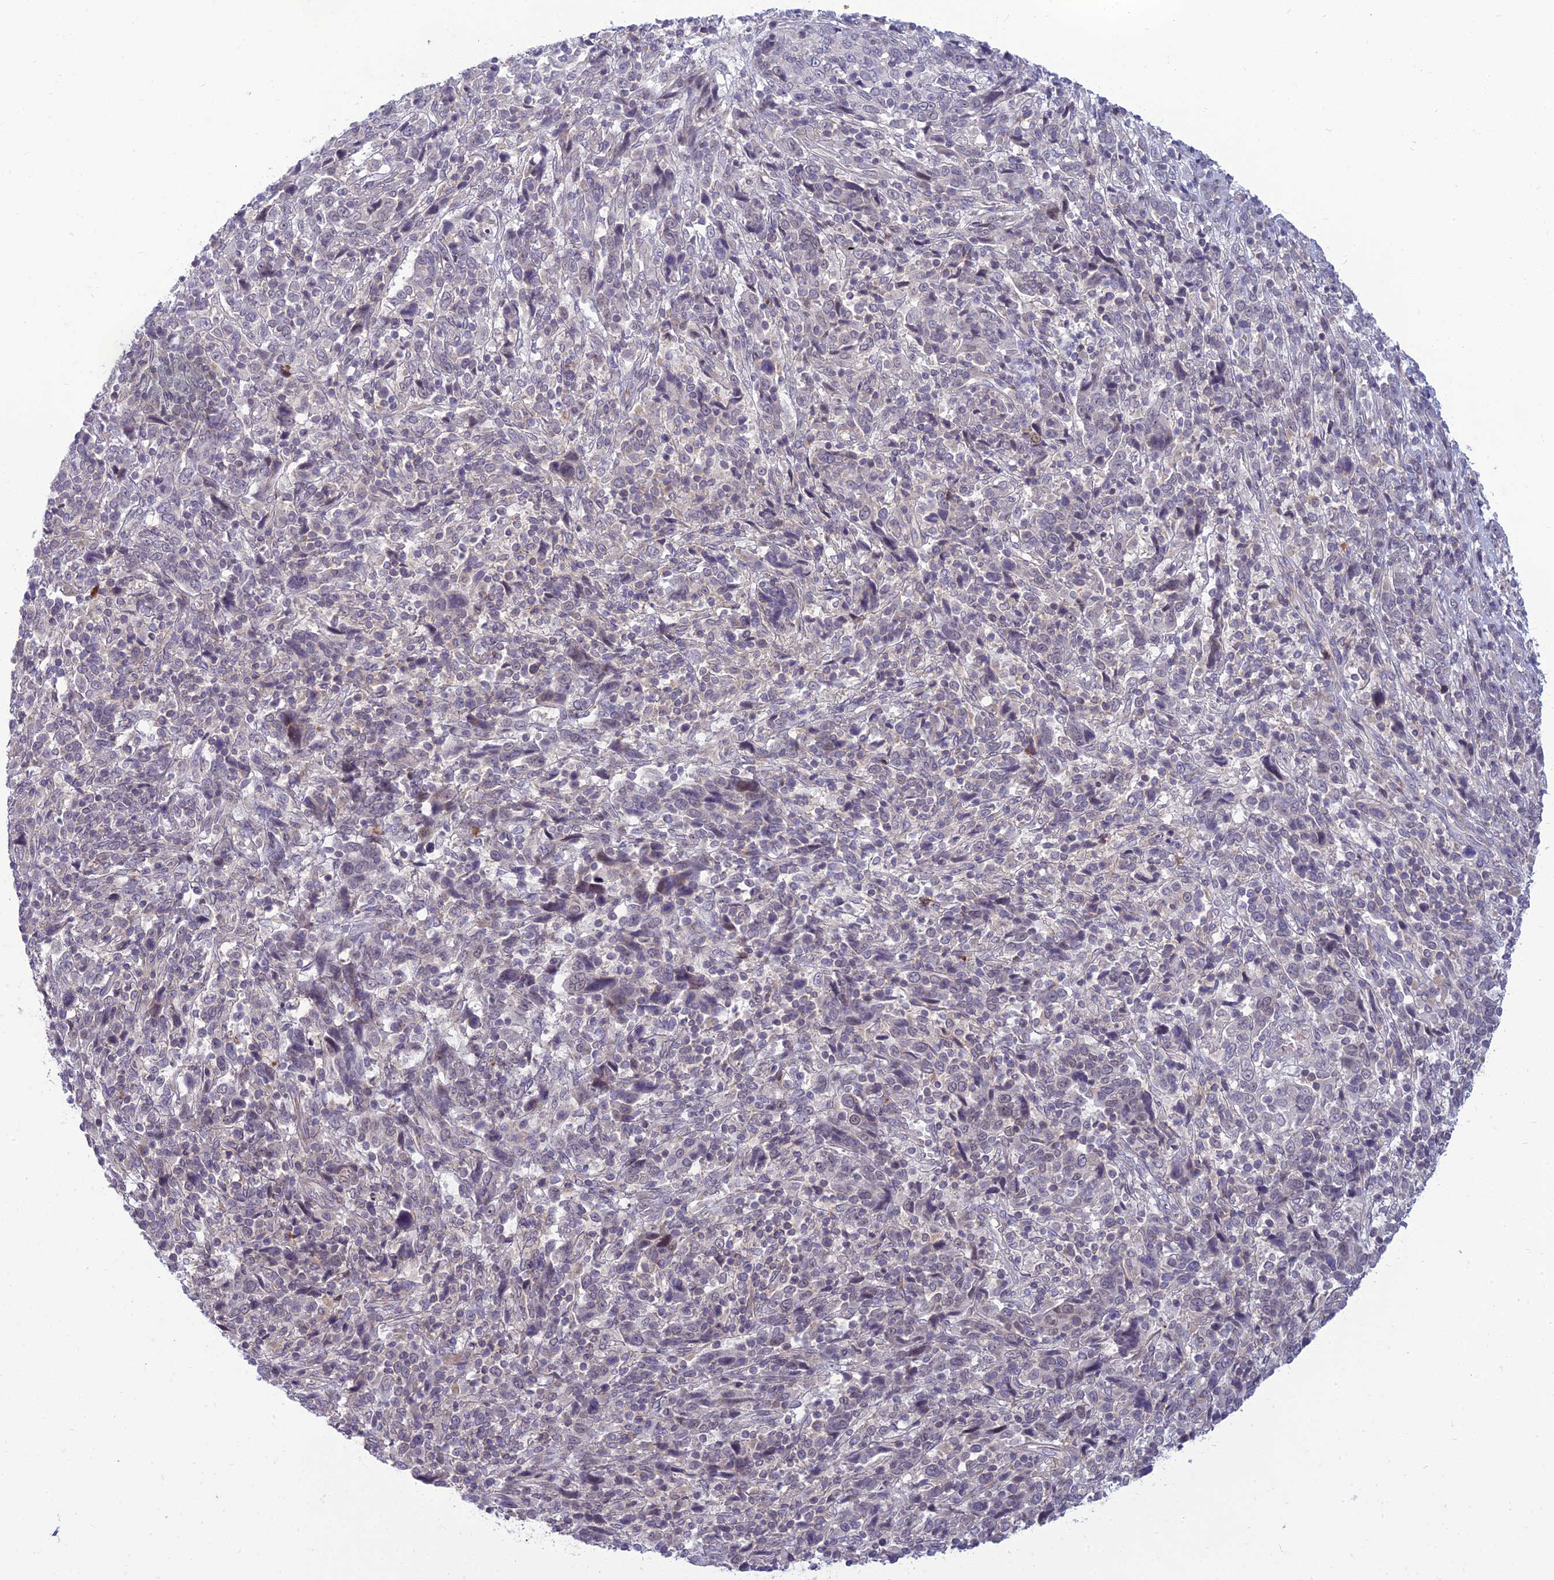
{"staining": {"intensity": "negative", "quantity": "none", "location": "none"}, "tissue": "cervical cancer", "cell_type": "Tumor cells", "image_type": "cancer", "snomed": [{"axis": "morphology", "description": "Squamous cell carcinoma, NOS"}, {"axis": "topography", "description": "Cervix"}], "caption": "There is no significant expression in tumor cells of cervical squamous cell carcinoma. Nuclei are stained in blue.", "gene": "DTX2", "patient": {"sex": "female", "age": 46}}